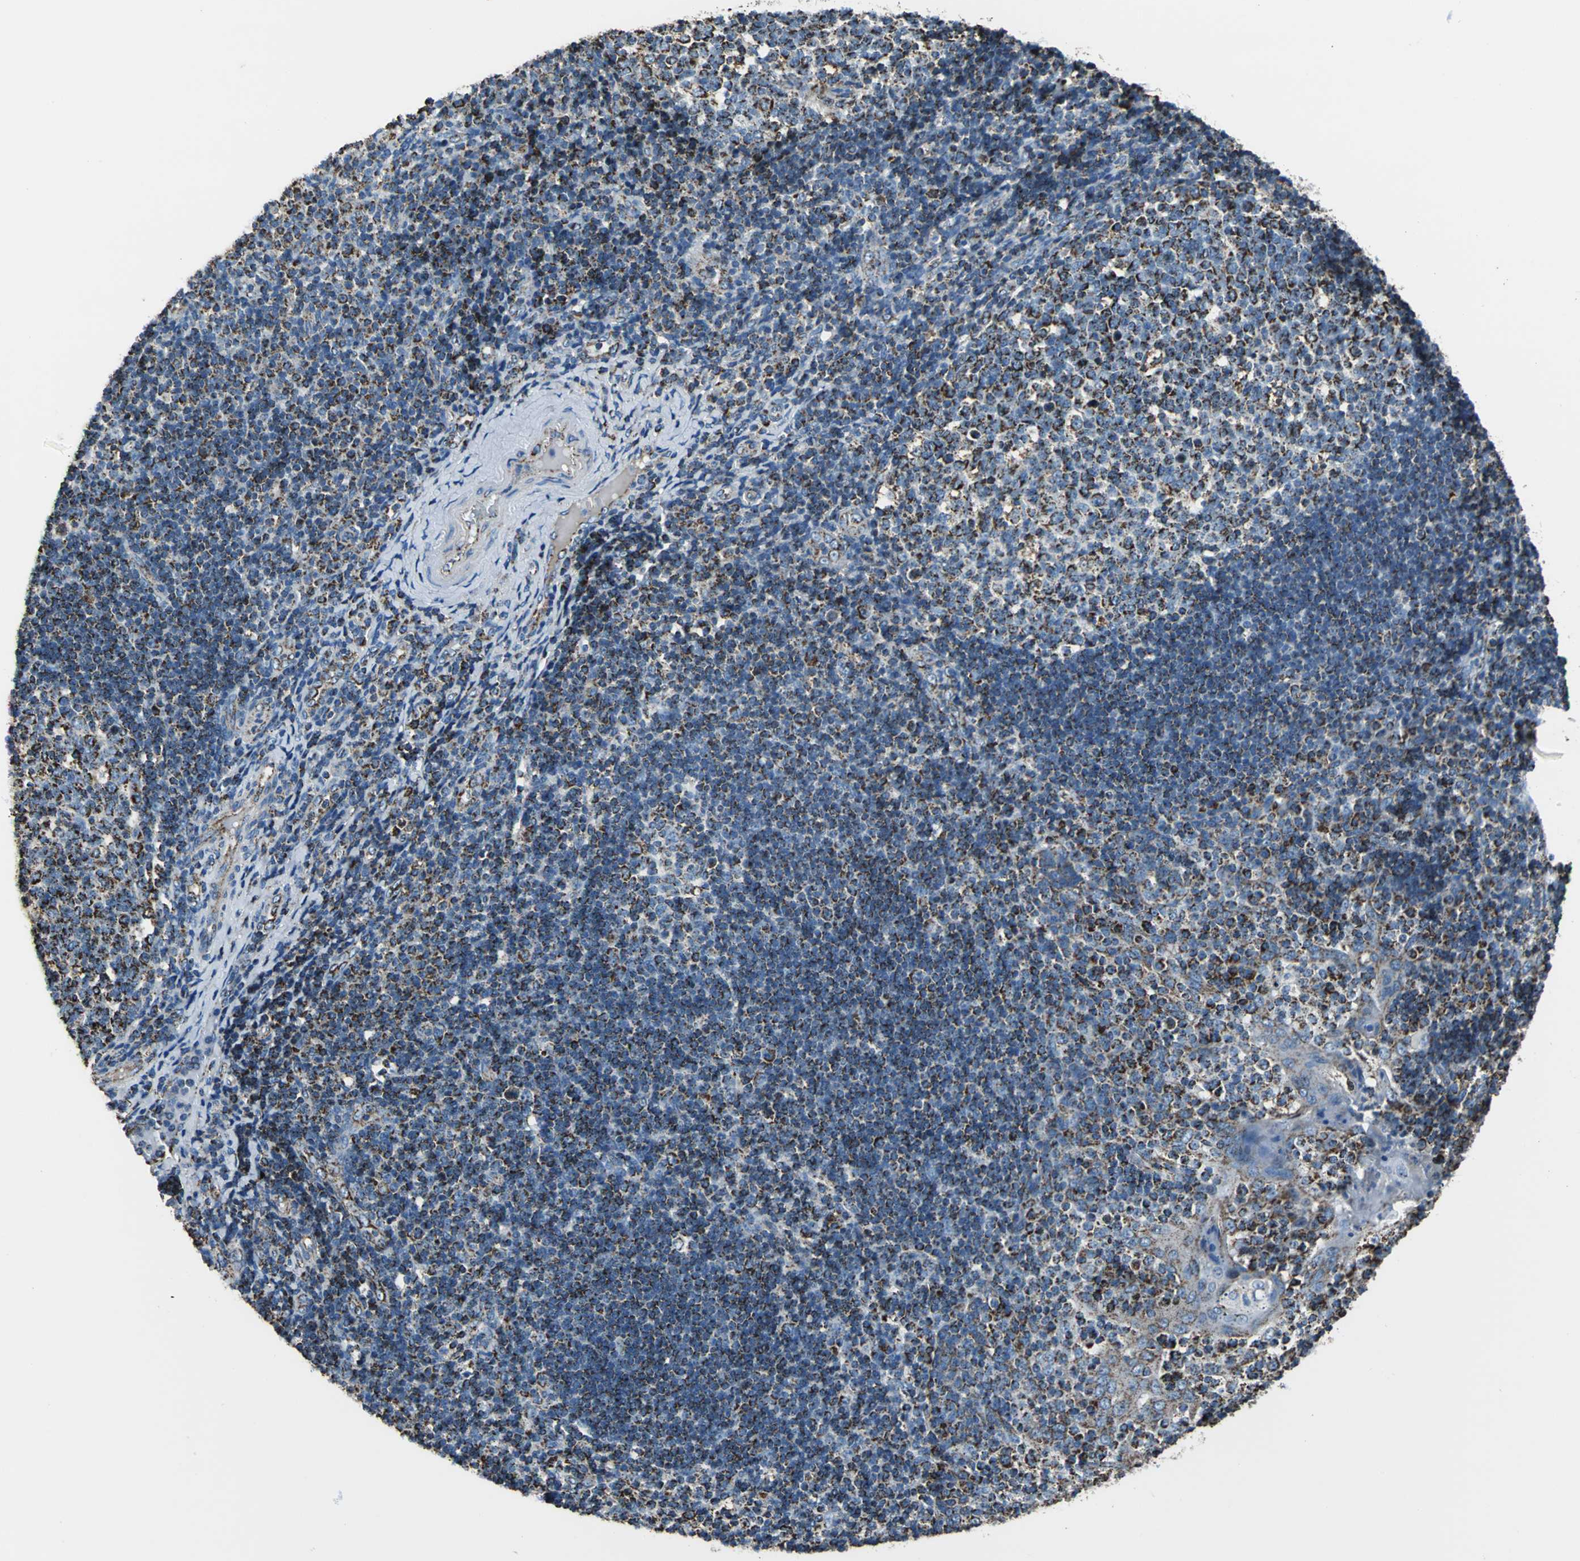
{"staining": {"intensity": "strong", "quantity": ">75%", "location": "cytoplasmic/membranous"}, "tissue": "tonsil", "cell_type": "Germinal center cells", "image_type": "normal", "snomed": [{"axis": "morphology", "description": "Normal tissue, NOS"}, {"axis": "topography", "description": "Tonsil"}], "caption": "Germinal center cells show strong cytoplasmic/membranous positivity in about >75% of cells in benign tonsil. Using DAB (3,3'-diaminobenzidine) (brown) and hematoxylin (blue) stains, captured at high magnification using brightfield microscopy.", "gene": "ECH1", "patient": {"sex": "female", "age": 40}}